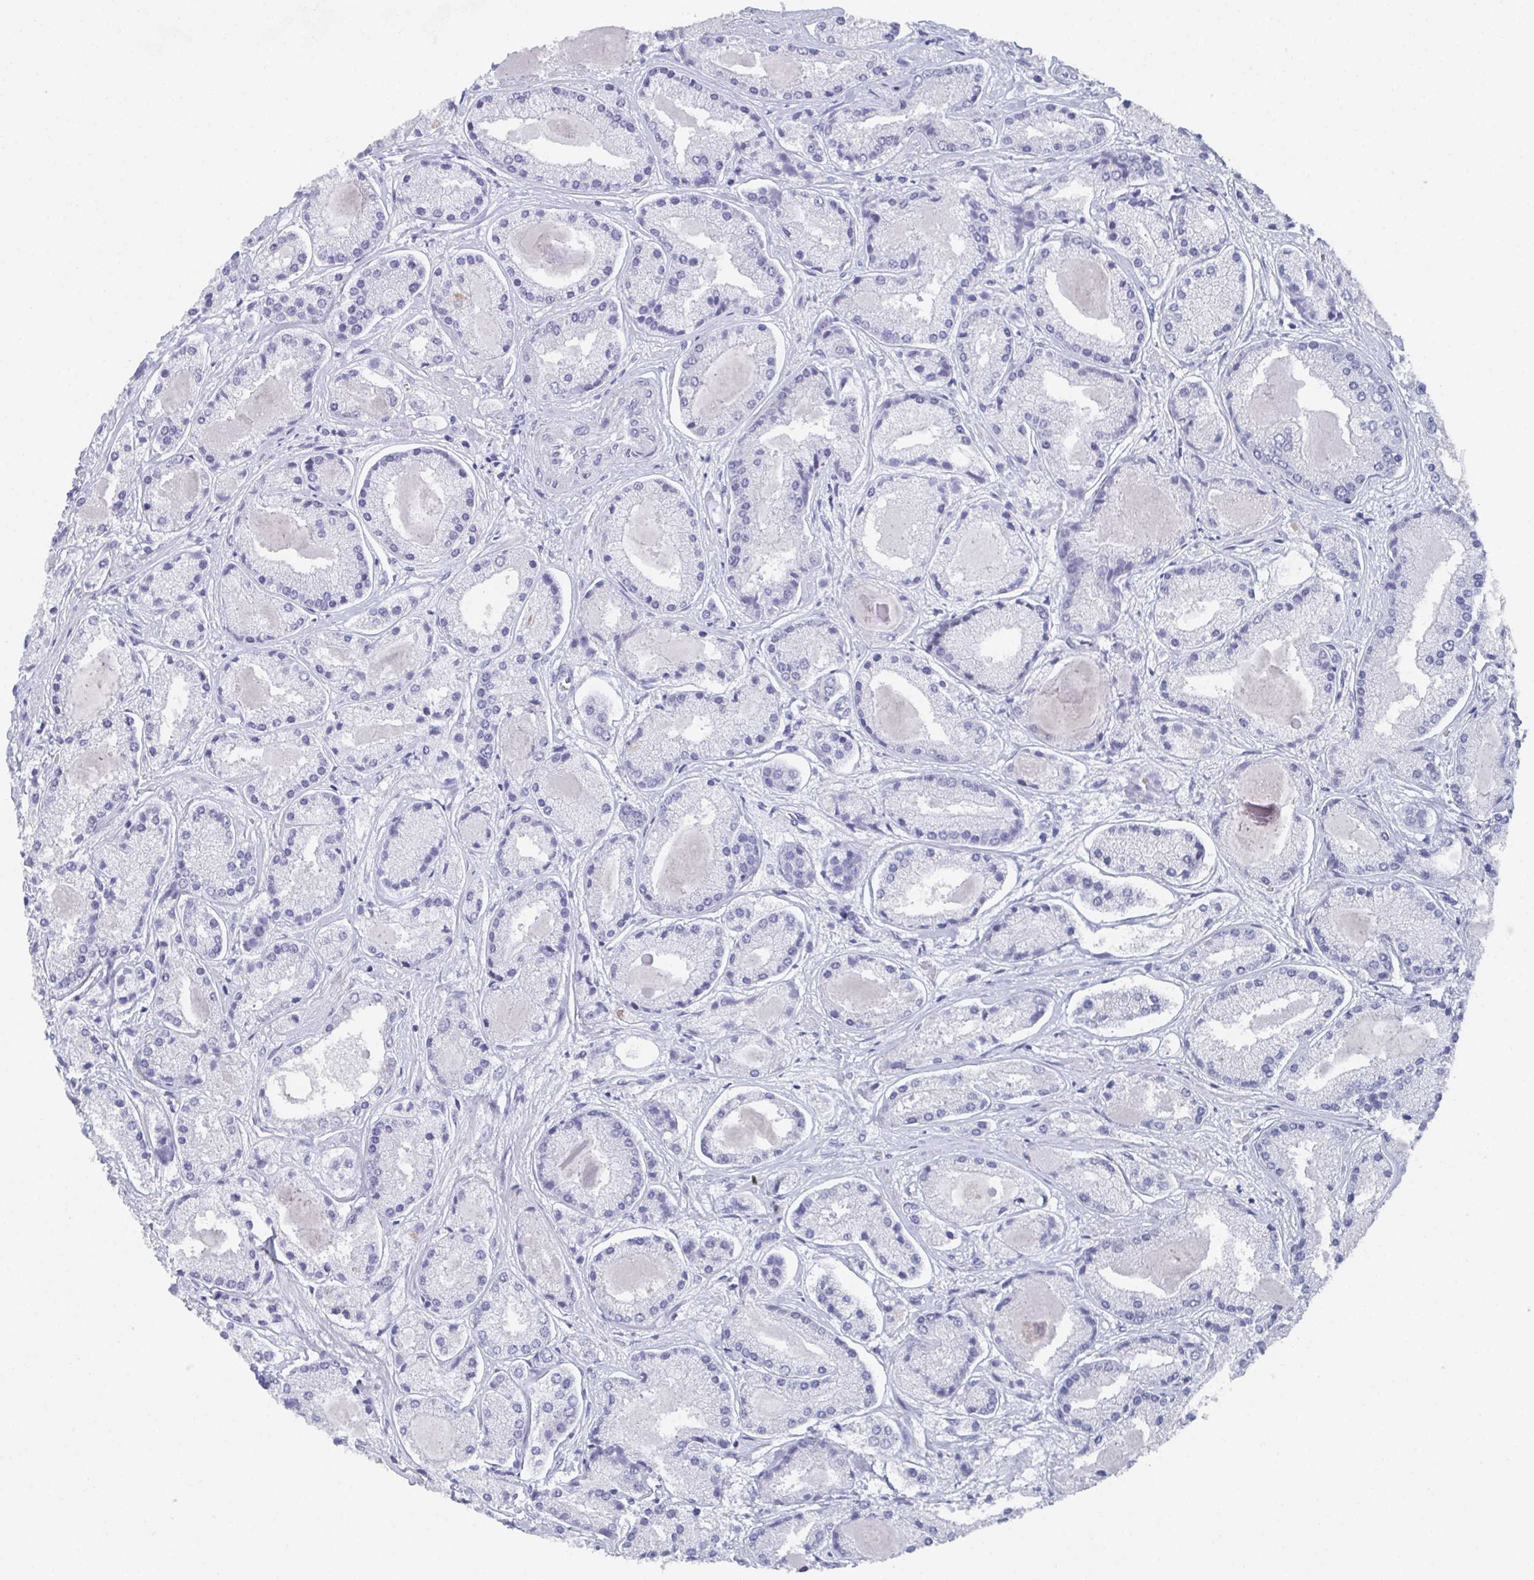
{"staining": {"intensity": "negative", "quantity": "none", "location": "none"}, "tissue": "prostate cancer", "cell_type": "Tumor cells", "image_type": "cancer", "snomed": [{"axis": "morphology", "description": "Adenocarcinoma, High grade"}, {"axis": "topography", "description": "Prostate"}], "caption": "Image shows no protein staining in tumor cells of high-grade adenocarcinoma (prostate) tissue.", "gene": "DYDC2", "patient": {"sex": "male", "age": 67}}